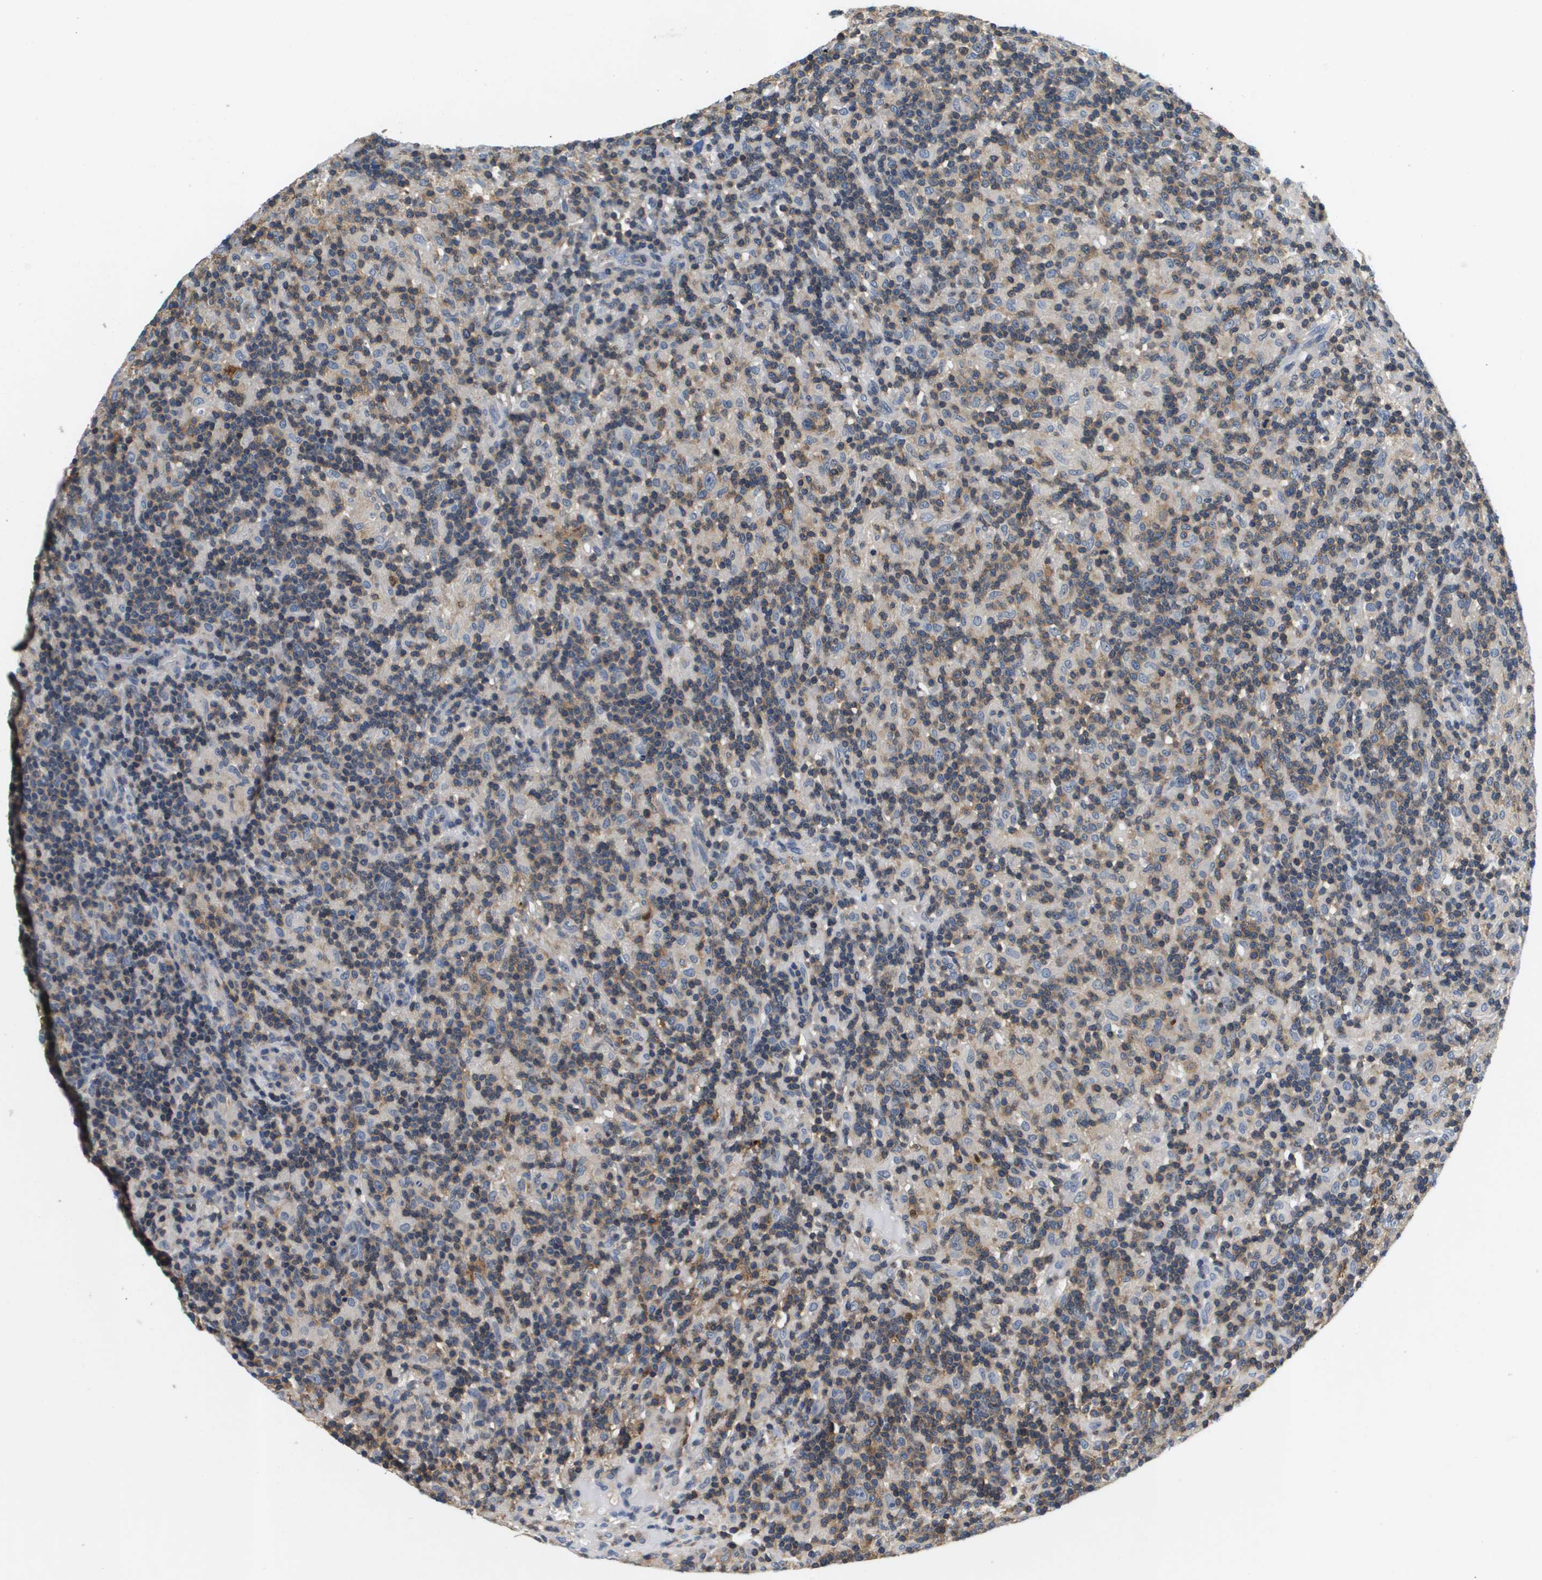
{"staining": {"intensity": "negative", "quantity": "none", "location": "none"}, "tissue": "lymphoma", "cell_type": "Tumor cells", "image_type": "cancer", "snomed": [{"axis": "morphology", "description": "Hodgkin's disease, NOS"}, {"axis": "topography", "description": "Lymph node"}], "caption": "DAB immunohistochemical staining of human Hodgkin's disease reveals no significant expression in tumor cells.", "gene": "KCNQ5", "patient": {"sex": "male", "age": 70}}